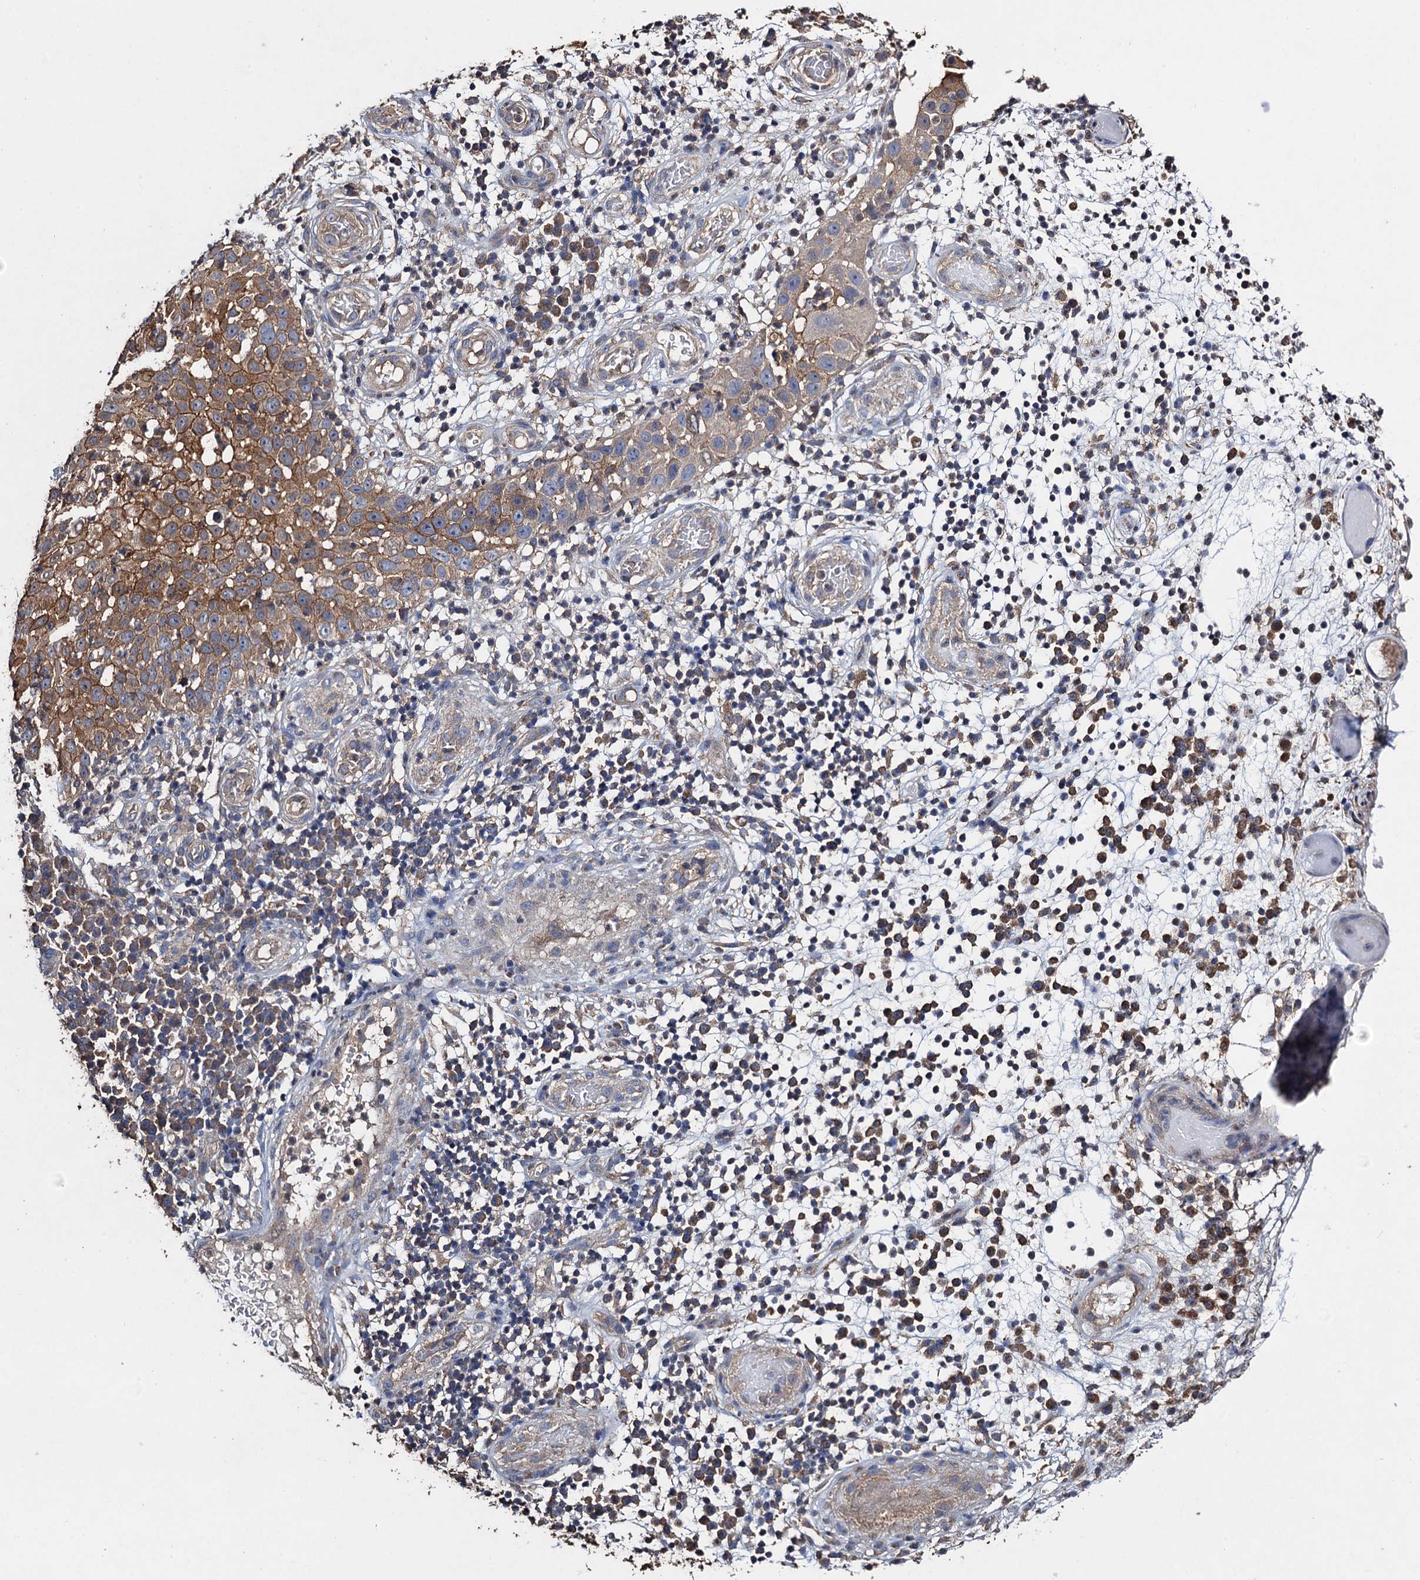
{"staining": {"intensity": "moderate", "quantity": ">75%", "location": "cytoplasmic/membranous"}, "tissue": "skin cancer", "cell_type": "Tumor cells", "image_type": "cancer", "snomed": [{"axis": "morphology", "description": "Squamous cell carcinoma, NOS"}, {"axis": "topography", "description": "Skin"}], "caption": "Skin cancer stained for a protein (brown) reveals moderate cytoplasmic/membranous positive staining in approximately >75% of tumor cells.", "gene": "SCUBE3", "patient": {"sex": "female", "age": 44}}